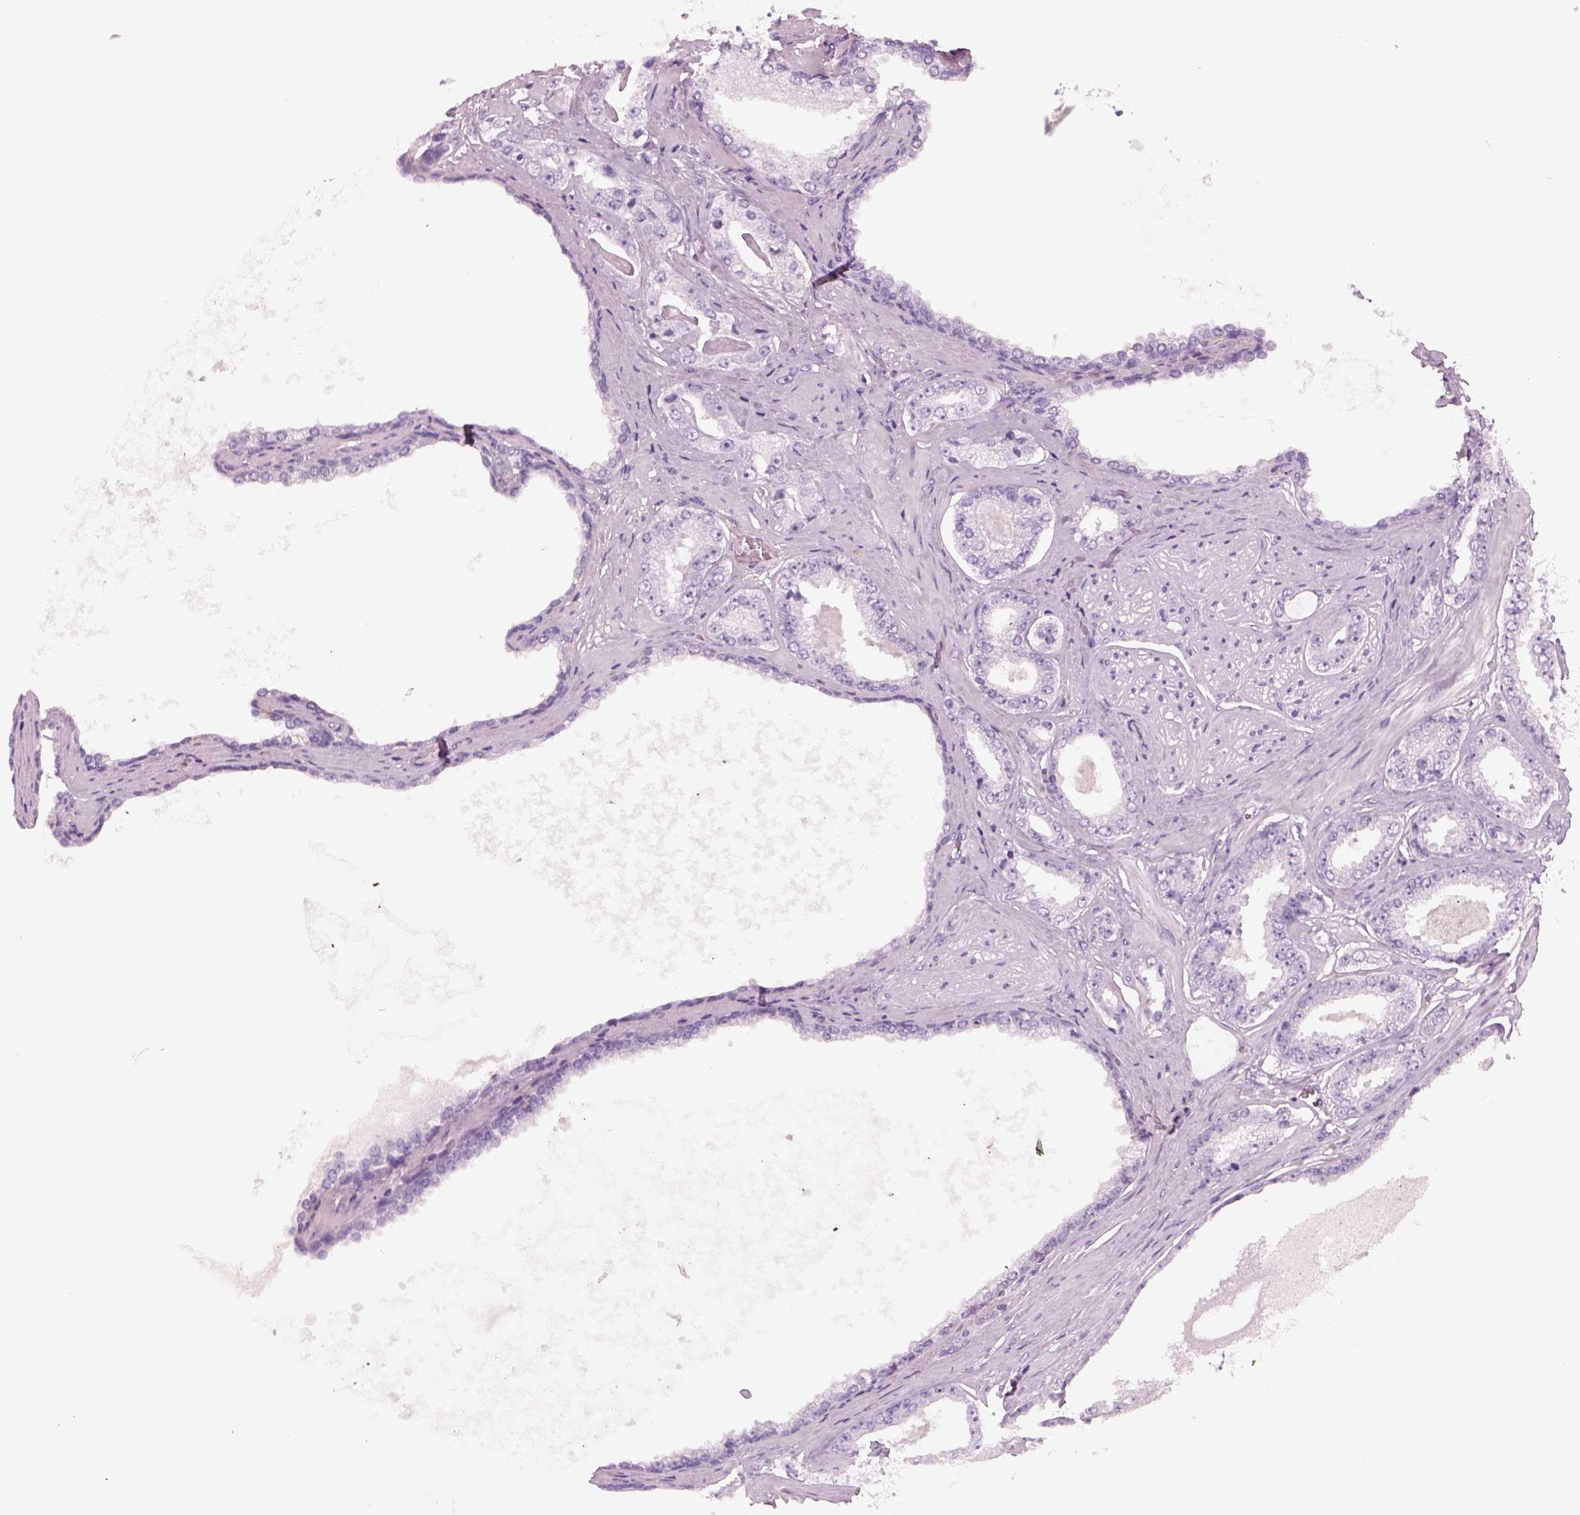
{"staining": {"intensity": "negative", "quantity": "none", "location": "none"}, "tissue": "prostate cancer", "cell_type": "Tumor cells", "image_type": "cancer", "snomed": [{"axis": "morphology", "description": "Adenocarcinoma, NOS"}, {"axis": "topography", "description": "Prostate"}], "caption": "Tumor cells are negative for protein expression in human adenocarcinoma (prostate).", "gene": "SLC1A7", "patient": {"sex": "male", "age": 64}}